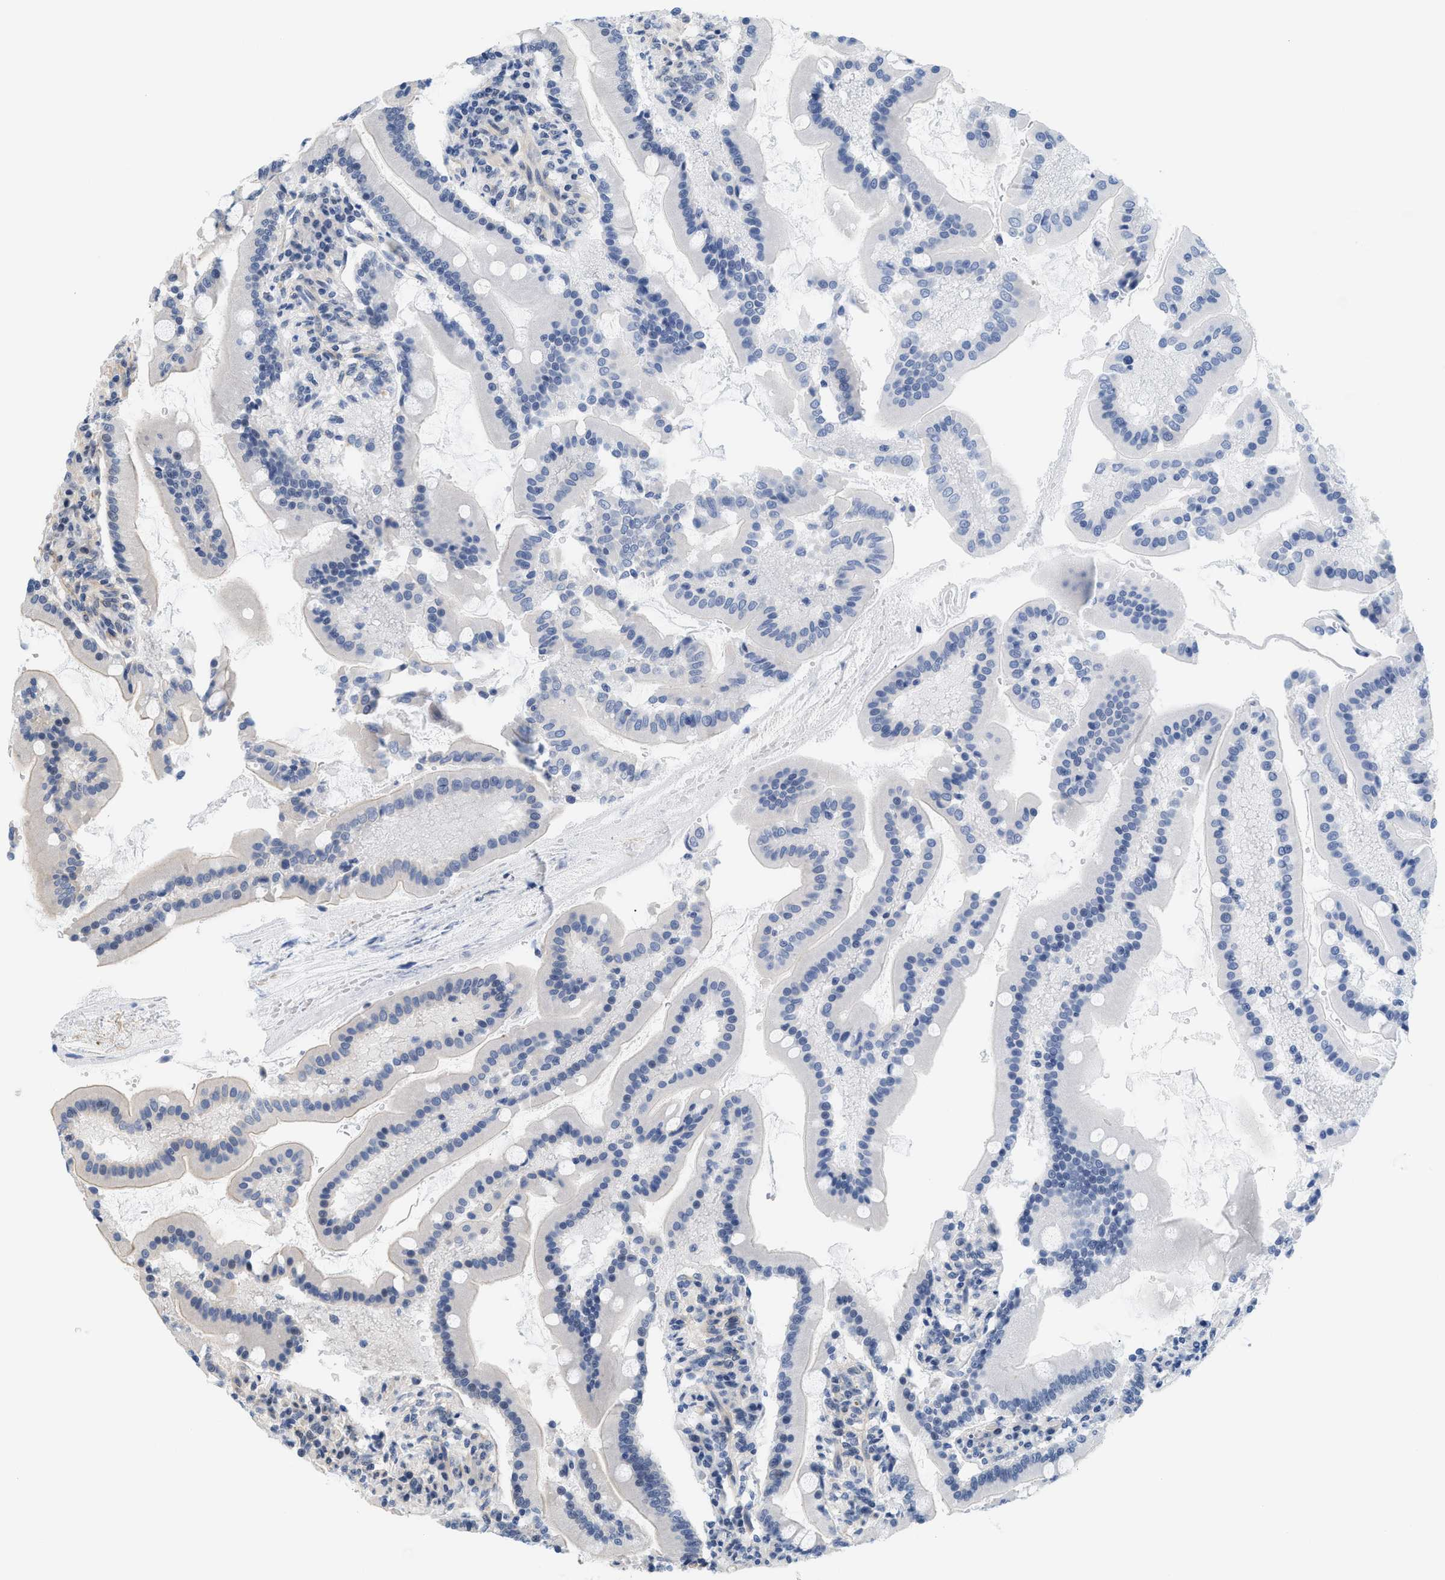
{"staining": {"intensity": "negative", "quantity": "none", "location": "none"}, "tissue": "duodenum", "cell_type": "Glandular cells", "image_type": "normal", "snomed": [{"axis": "morphology", "description": "Normal tissue, NOS"}, {"axis": "topography", "description": "Duodenum"}], "caption": "IHC histopathology image of normal duodenum: human duodenum stained with DAB shows no significant protein positivity in glandular cells.", "gene": "GPRASP2", "patient": {"sex": "male", "age": 50}}